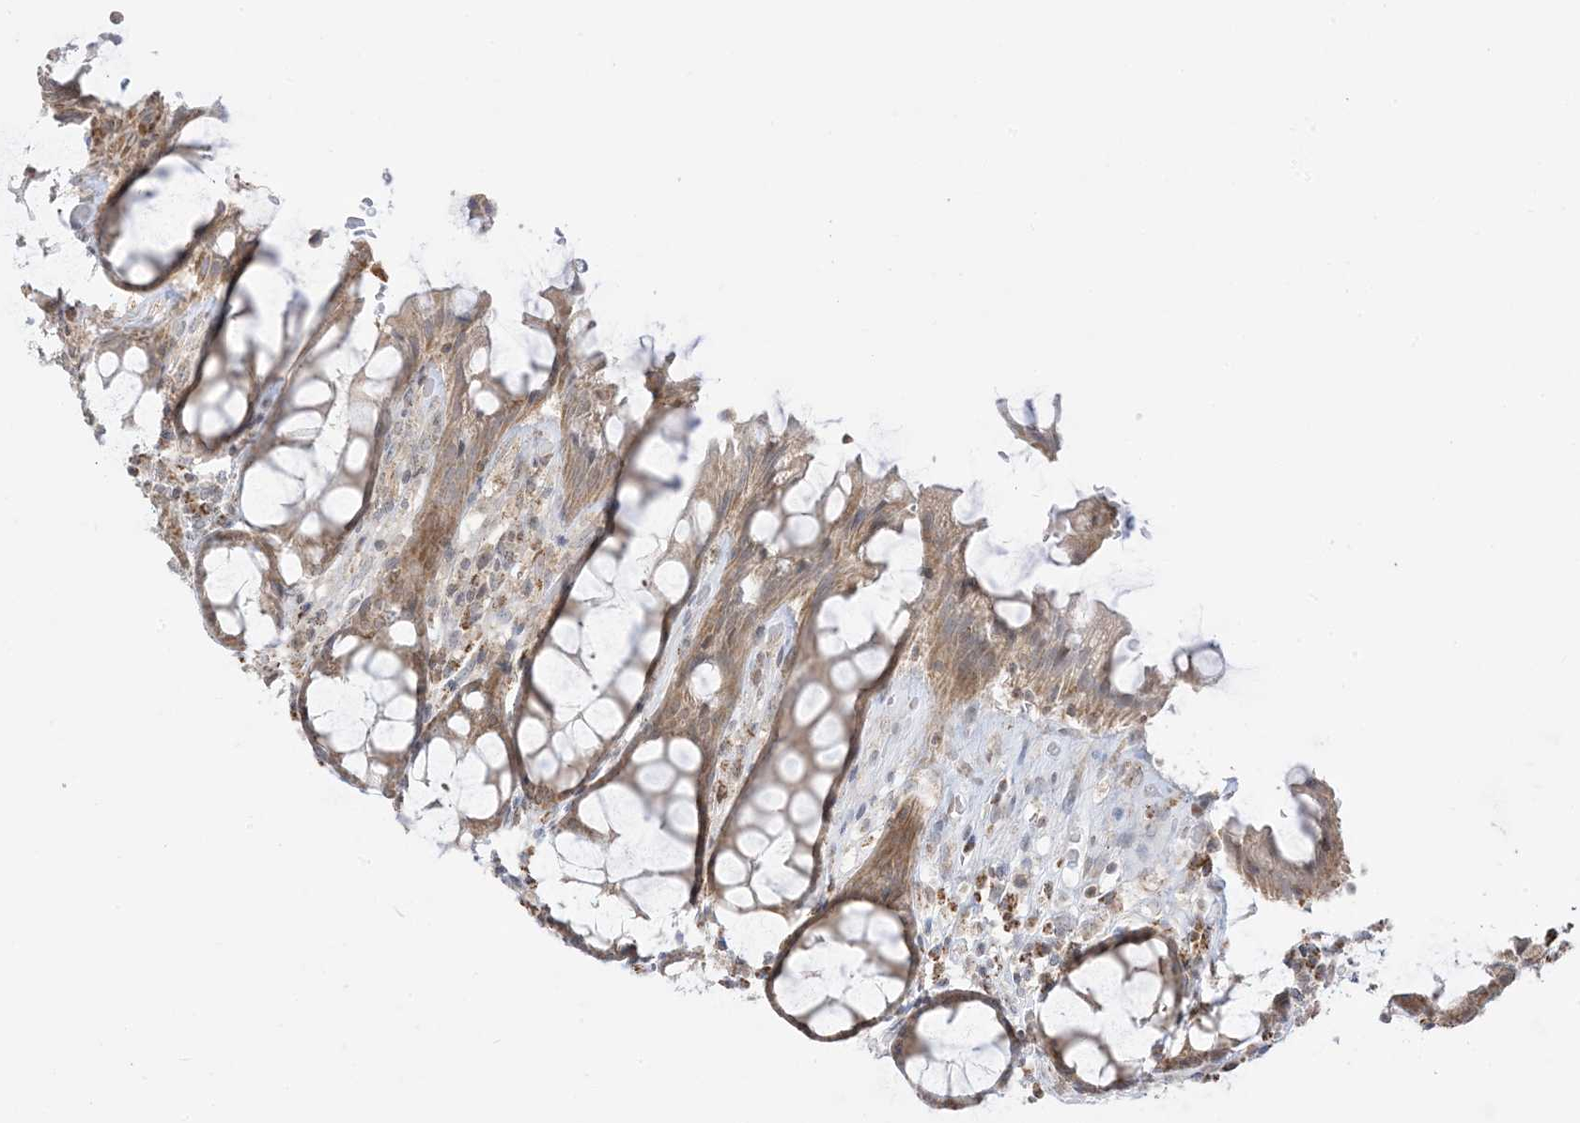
{"staining": {"intensity": "moderate", "quantity": ">75%", "location": "cytoplasmic/membranous"}, "tissue": "rectum", "cell_type": "Glandular cells", "image_type": "normal", "snomed": [{"axis": "morphology", "description": "Normal tissue, NOS"}, {"axis": "topography", "description": "Rectum"}], "caption": "Human rectum stained with a protein marker demonstrates moderate staining in glandular cells.", "gene": "KANSL3", "patient": {"sex": "male", "age": 64}}